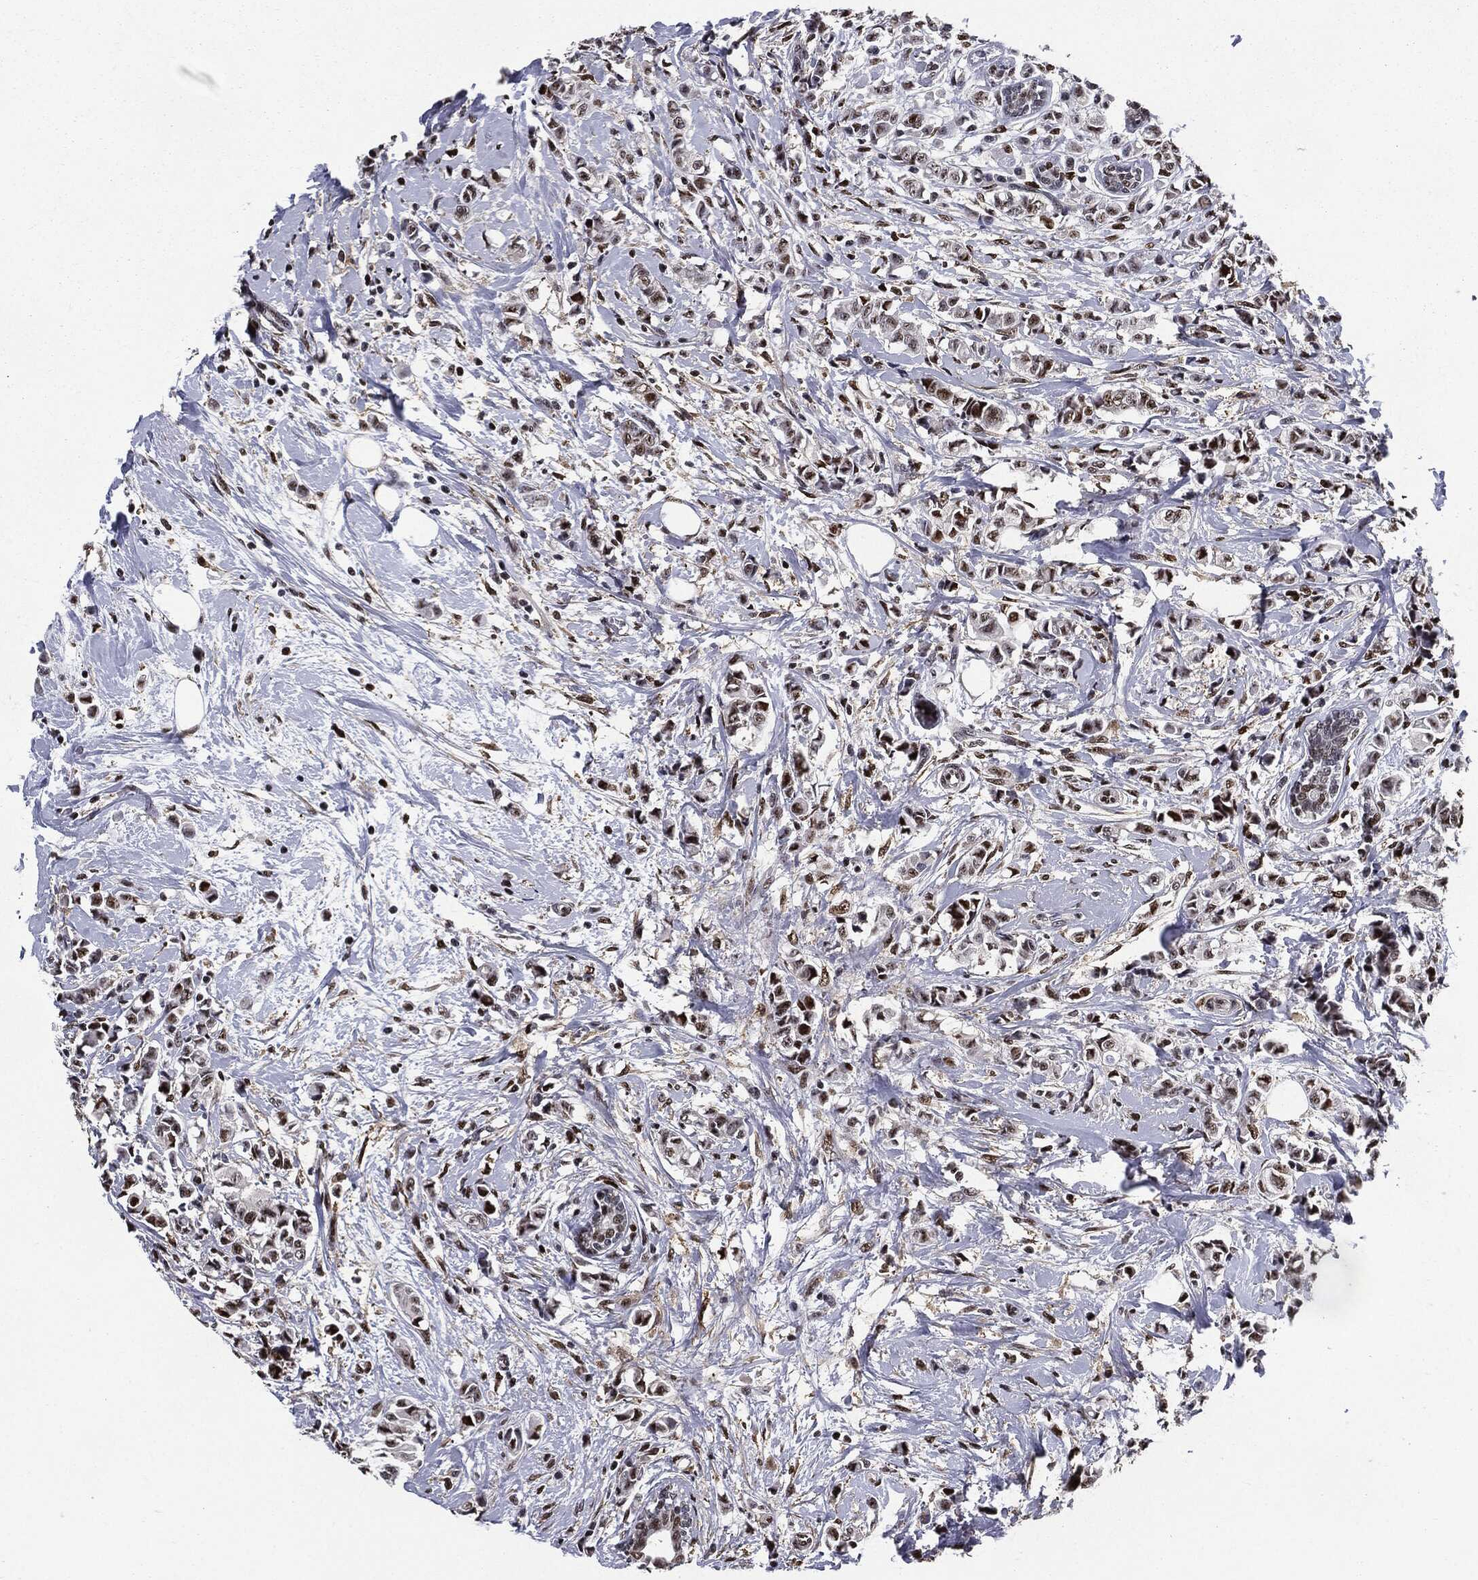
{"staining": {"intensity": "strong", "quantity": "<25%", "location": "nuclear"}, "tissue": "breast cancer", "cell_type": "Tumor cells", "image_type": "cancer", "snomed": [{"axis": "morphology", "description": "Normal tissue, NOS"}, {"axis": "morphology", "description": "Duct carcinoma"}, {"axis": "topography", "description": "Breast"}], "caption": "High-magnification brightfield microscopy of breast intraductal carcinoma stained with DAB (3,3'-diaminobenzidine) (brown) and counterstained with hematoxylin (blue). tumor cells exhibit strong nuclear positivity is identified in approximately<25% of cells.", "gene": "JUN", "patient": {"sex": "female", "age": 44}}